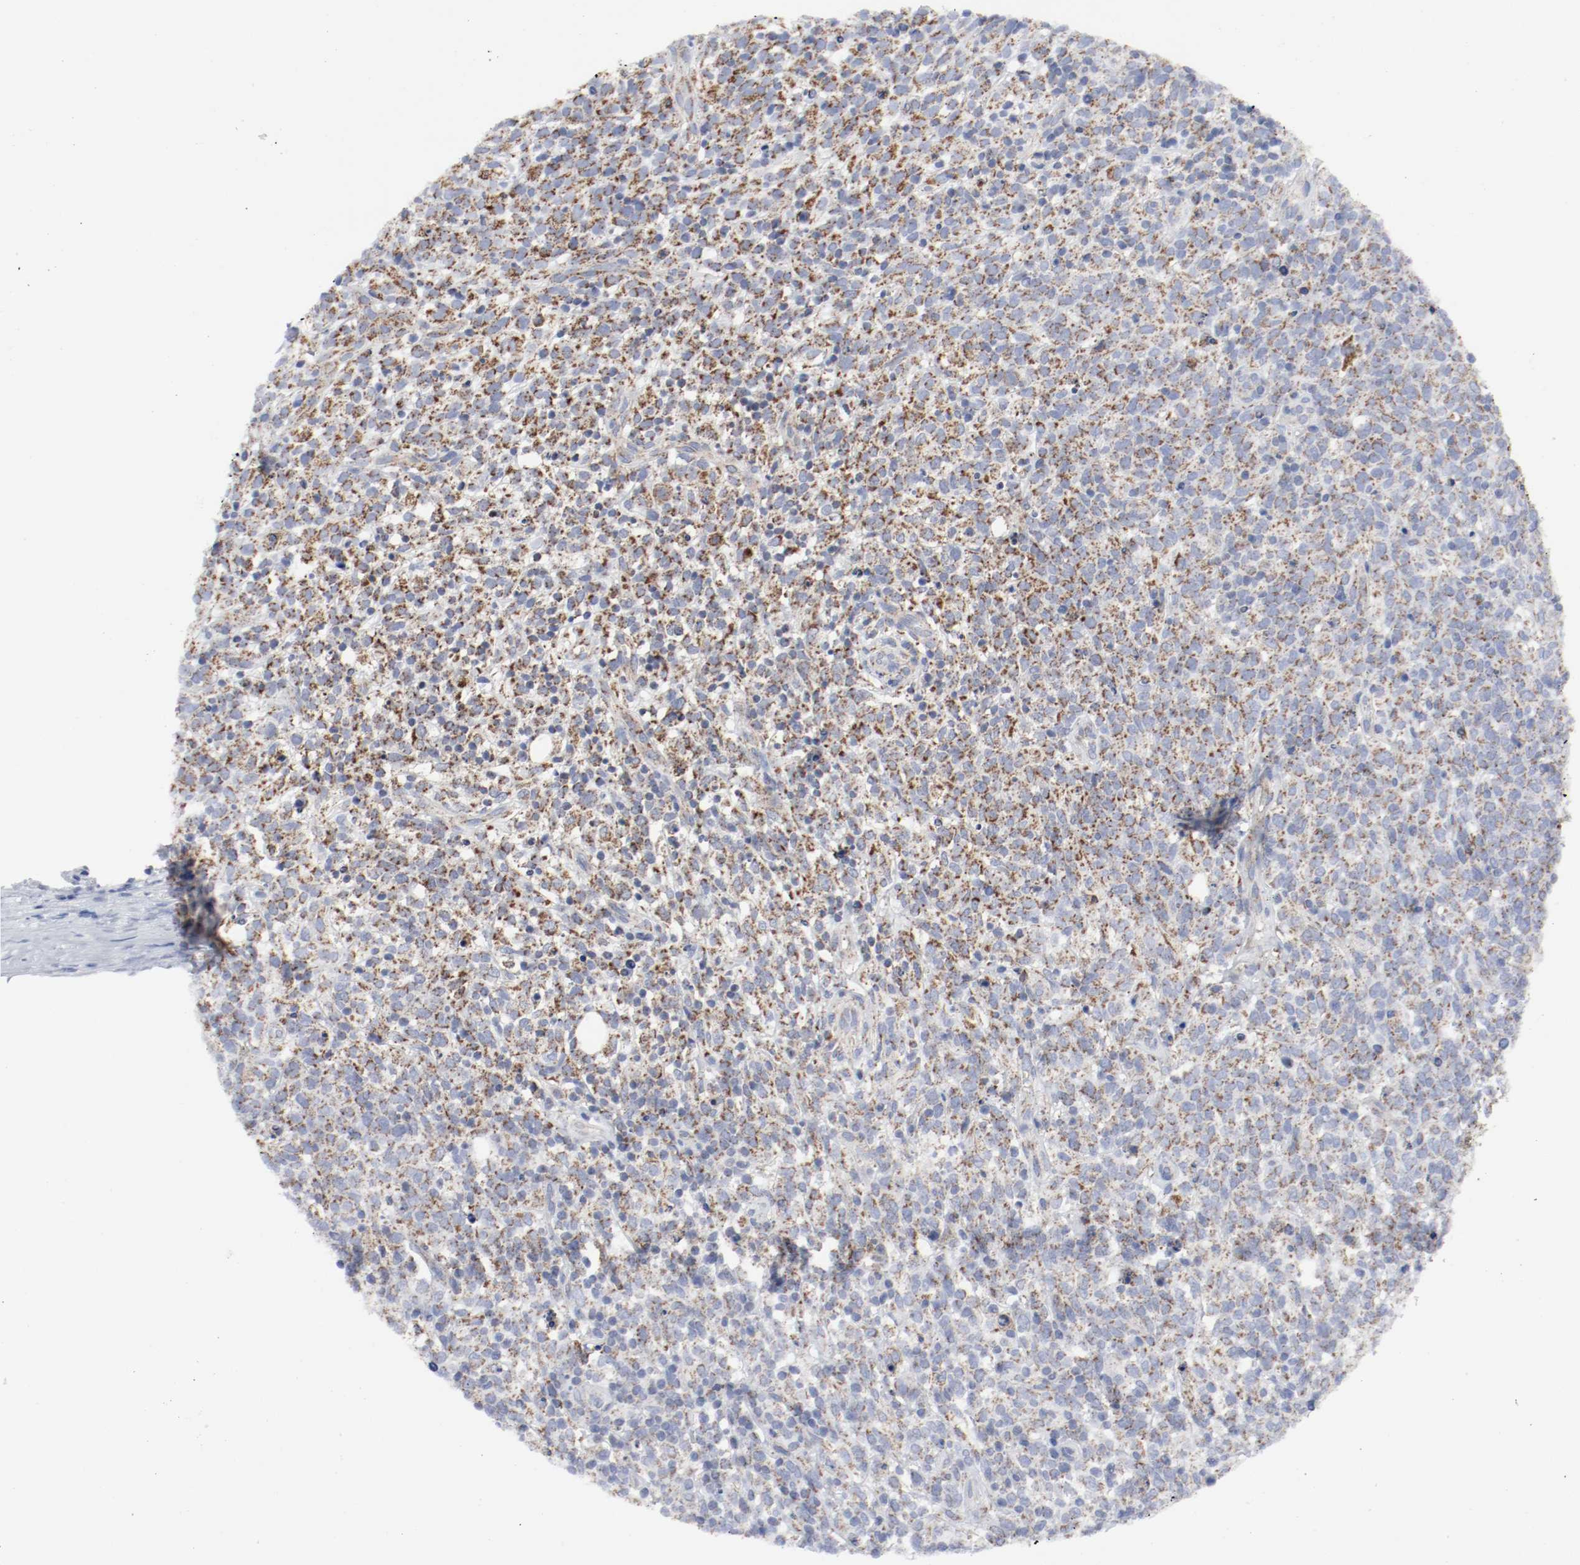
{"staining": {"intensity": "strong", "quantity": "25%-75%", "location": "cytoplasmic/membranous"}, "tissue": "lymphoma", "cell_type": "Tumor cells", "image_type": "cancer", "snomed": [{"axis": "morphology", "description": "Malignant lymphoma, non-Hodgkin's type, High grade"}, {"axis": "topography", "description": "Lymph node"}], "caption": "Lymphoma stained with IHC displays strong cytoplasmic/membranous positivity in about 25%-75% of tumor cells.", "gene": "AFG3L2", "patient": {"sex": "female", "age": 73}}